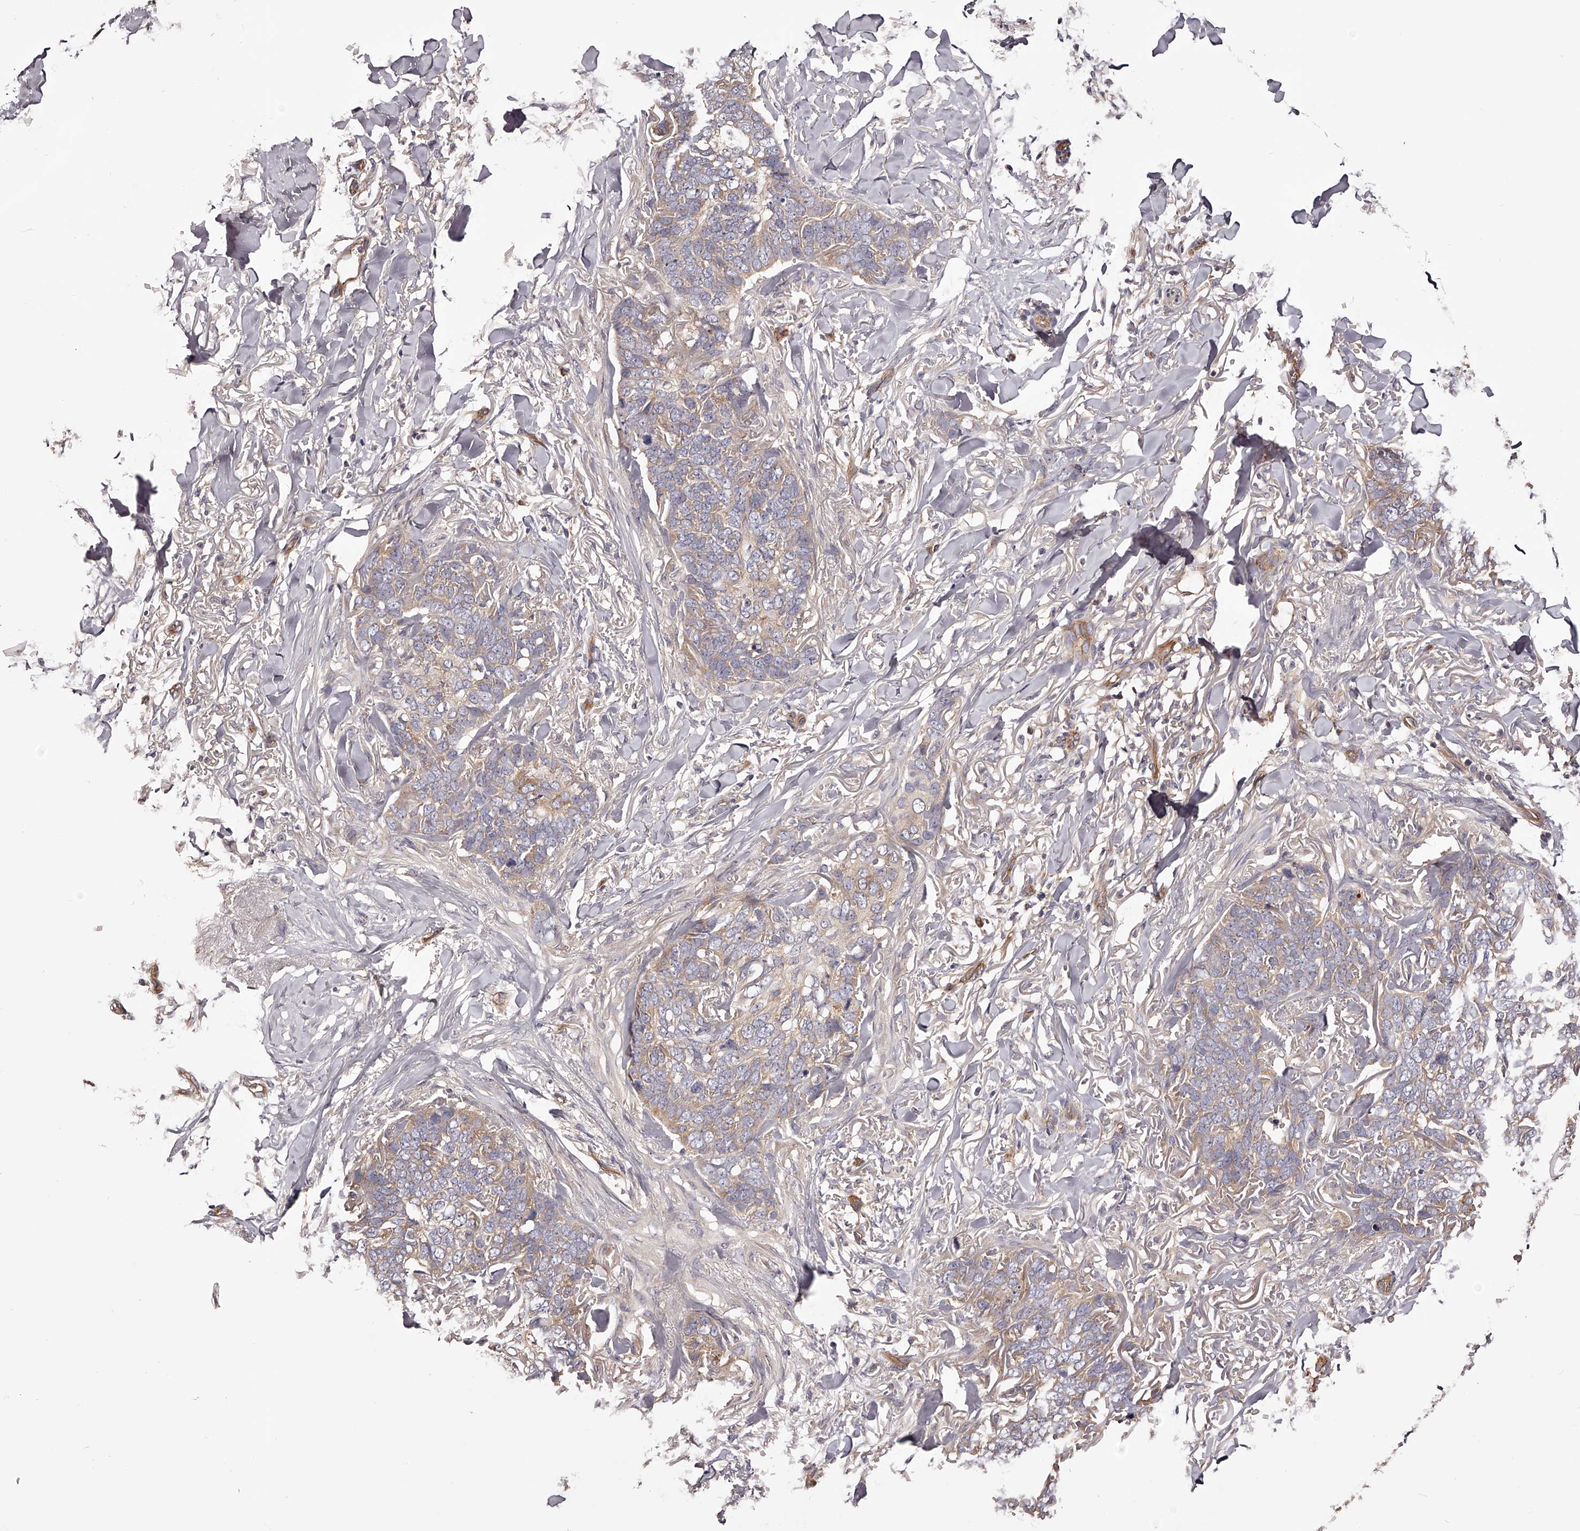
{"staining": {"intensity": "weak", "quantity": ">75%", "location": "cytoplasmic/membranous"}, "tissue": "skin cancer", "cell_type": "Tumor cells", "image_type": "cancer", "snomed": [{"axis": "morphology", "description": "Normal tissue, NOS"}, {"axis": "morphology", "description": "Basal cell carcinoma"}, {"axis": "topography", "description": "Skin"}], "caption": "The photomicrograph demonstrates a brown stain indicating the presence of a protein in the cytoplasmic/membranous of tumor cells in skin cancer (basal cell carcinoma).", "gene": "LTV1", "patient": {"sex": "male", "age": 77}}